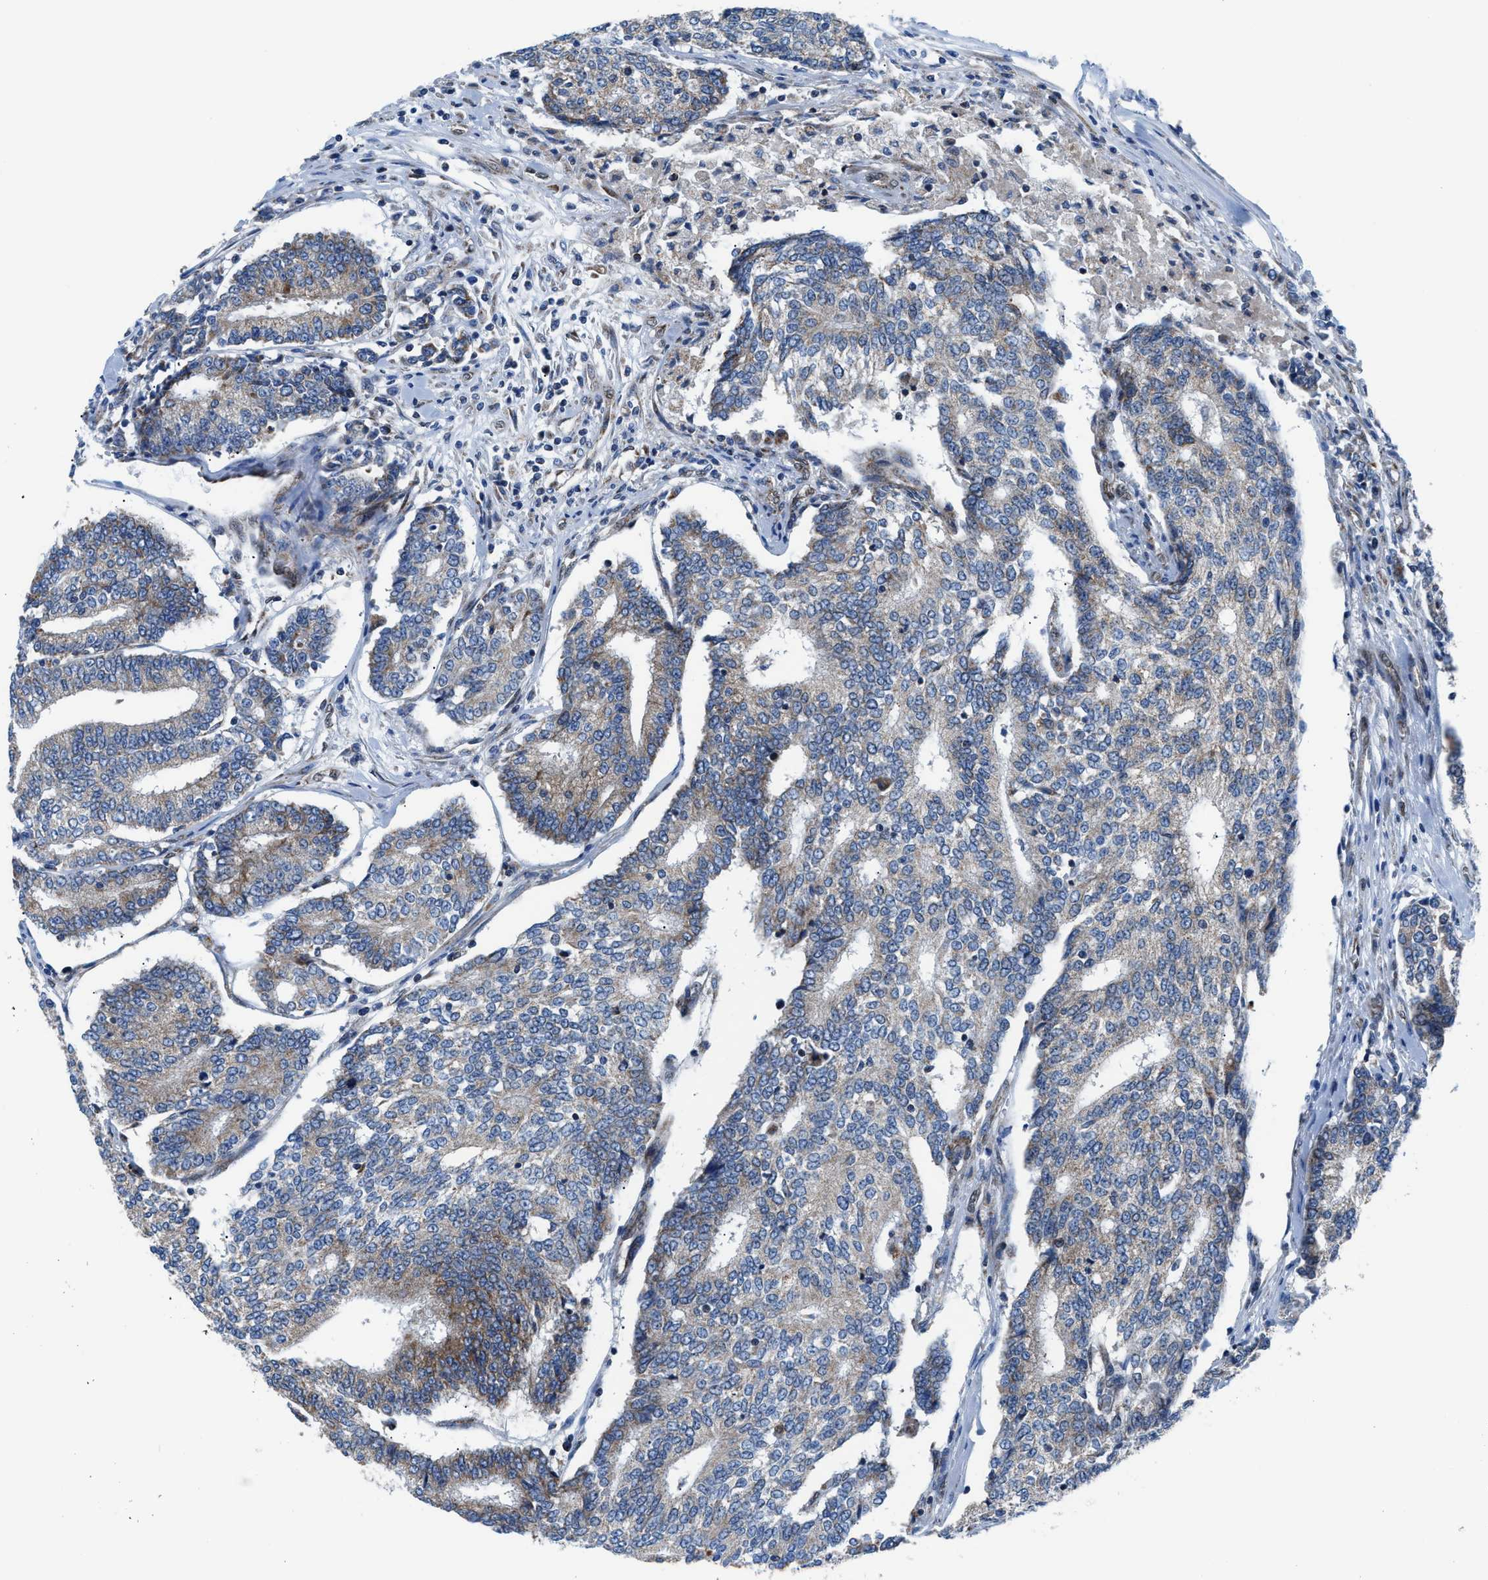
{"staining": {"intensity": "moderate", "quantity": "25%-75%", "location": "cytoplasmic/membranous"}, "tissue": "prostate cancer", "cell_type": "Tumor cells", "image_type": "cancer", "snomed": [{"axis": "morphology", "description": "Normal tissue, NOS"}, {"axis": "morphology", "description": "Adenocarcinoma, High grade"}, {"axis": "topography", "description": "Prostate"}, {"axis": "topography", "description": "Seminal veicle"}], "caption": "This micrograph reveals adenocarcinoma (high-grade) (prostate) stained with IHC to label a protein in brown. The cytoplasmic/membranous of tumor cells show moderate positivity for the protein. Nuclei are counter-stained blue.", "gene": "LMO2", "patient": {"sex": "male", "age": 55}}